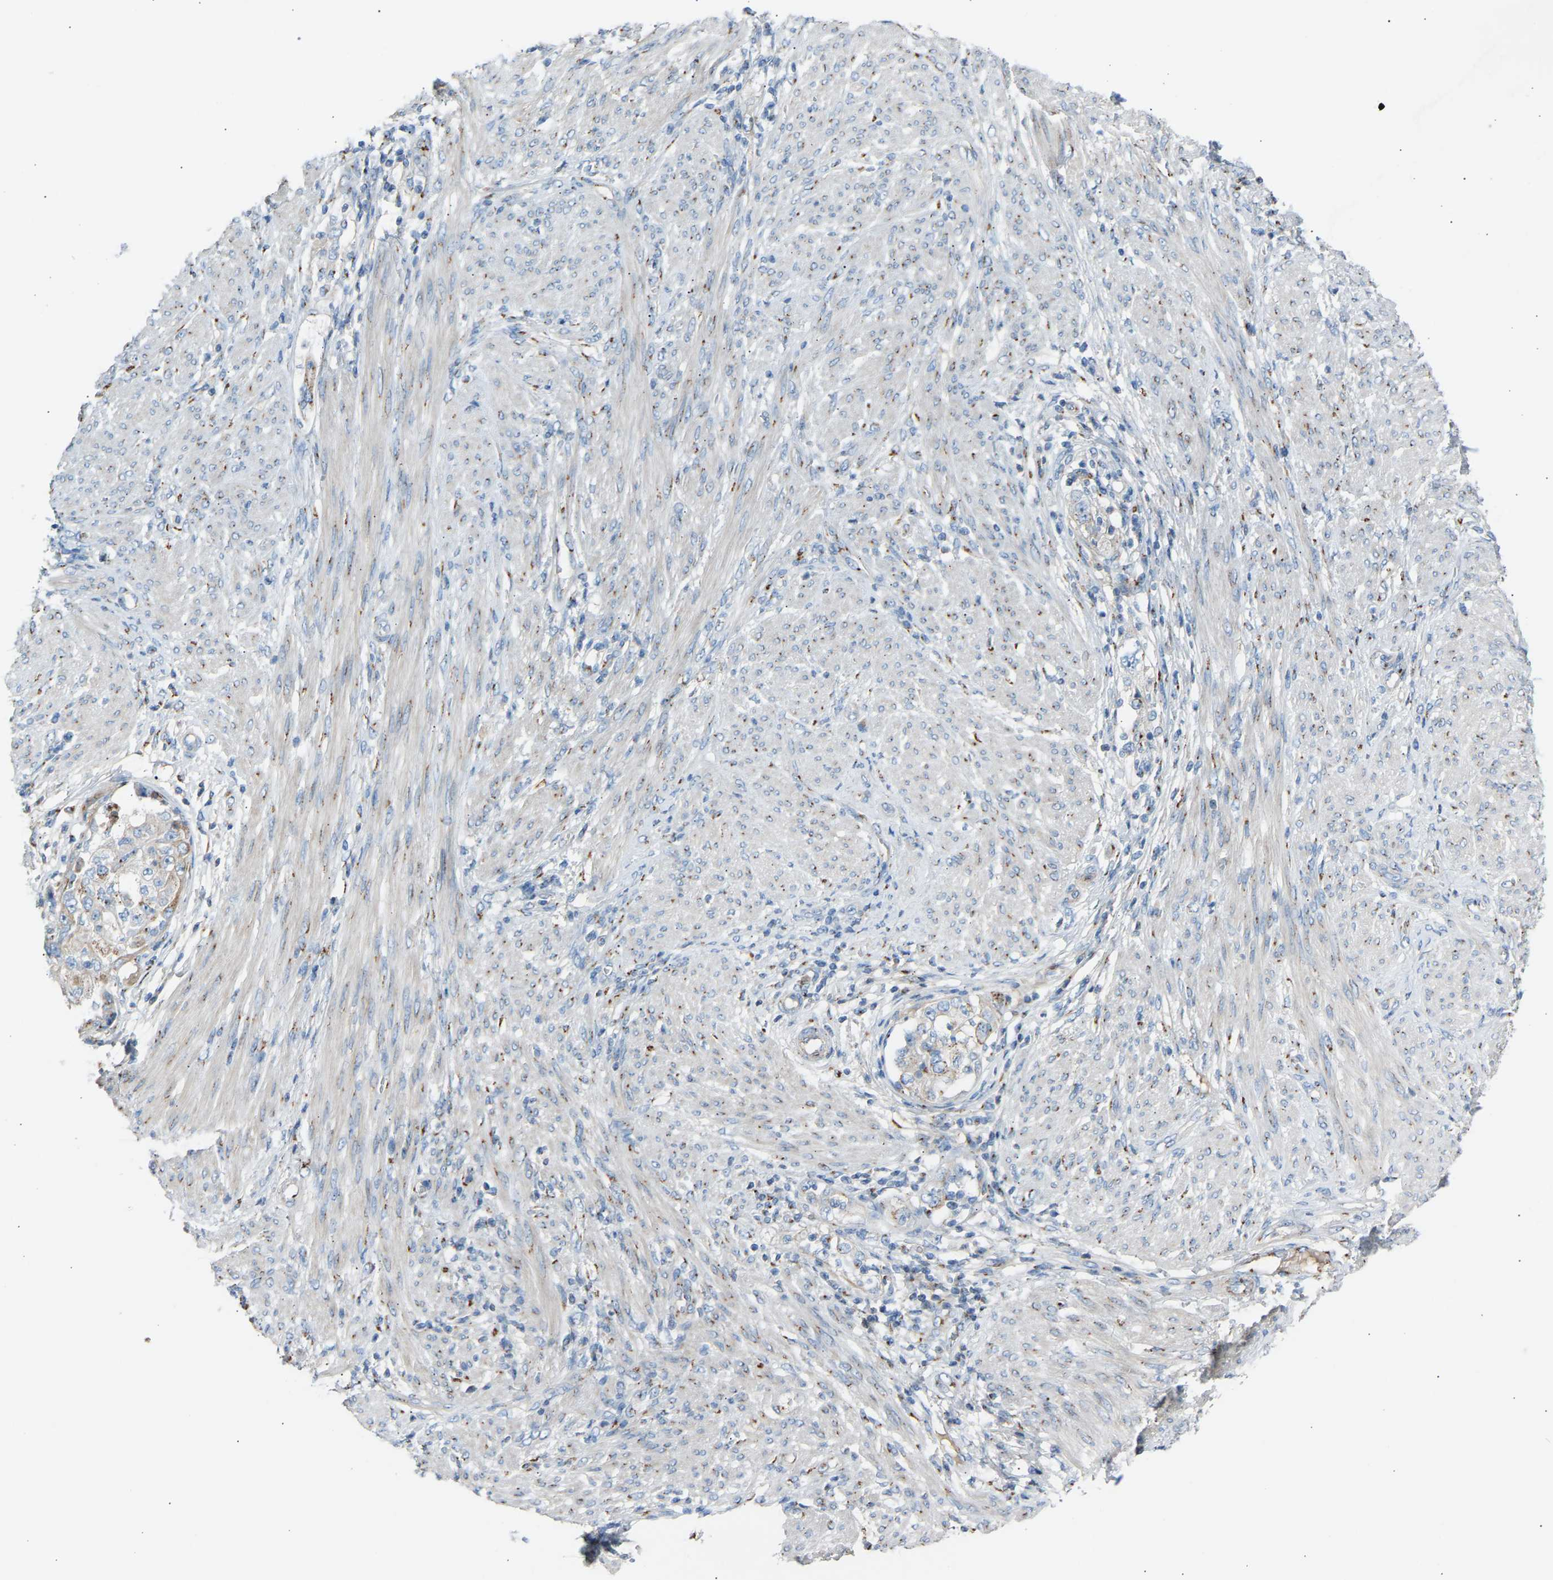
{"staining": {"intensity": "weak", "quantity": "<25%", "location": "cytoplasmic/membranous"}, "tissue": "endometrial cancer", "cell_type": "Tumor cells", "image_type": "cancer", "snomed": [{"axis": "morphology", "description": "Adenocarcinoma, NOS"}, {"axis": "topography", "description": "Endometrium"}], "caption": "The image reveals no staining of tumor cells in endometrial cancer.", "gene": "CYREN", "patient": {"sex": "female", "age": 85}}